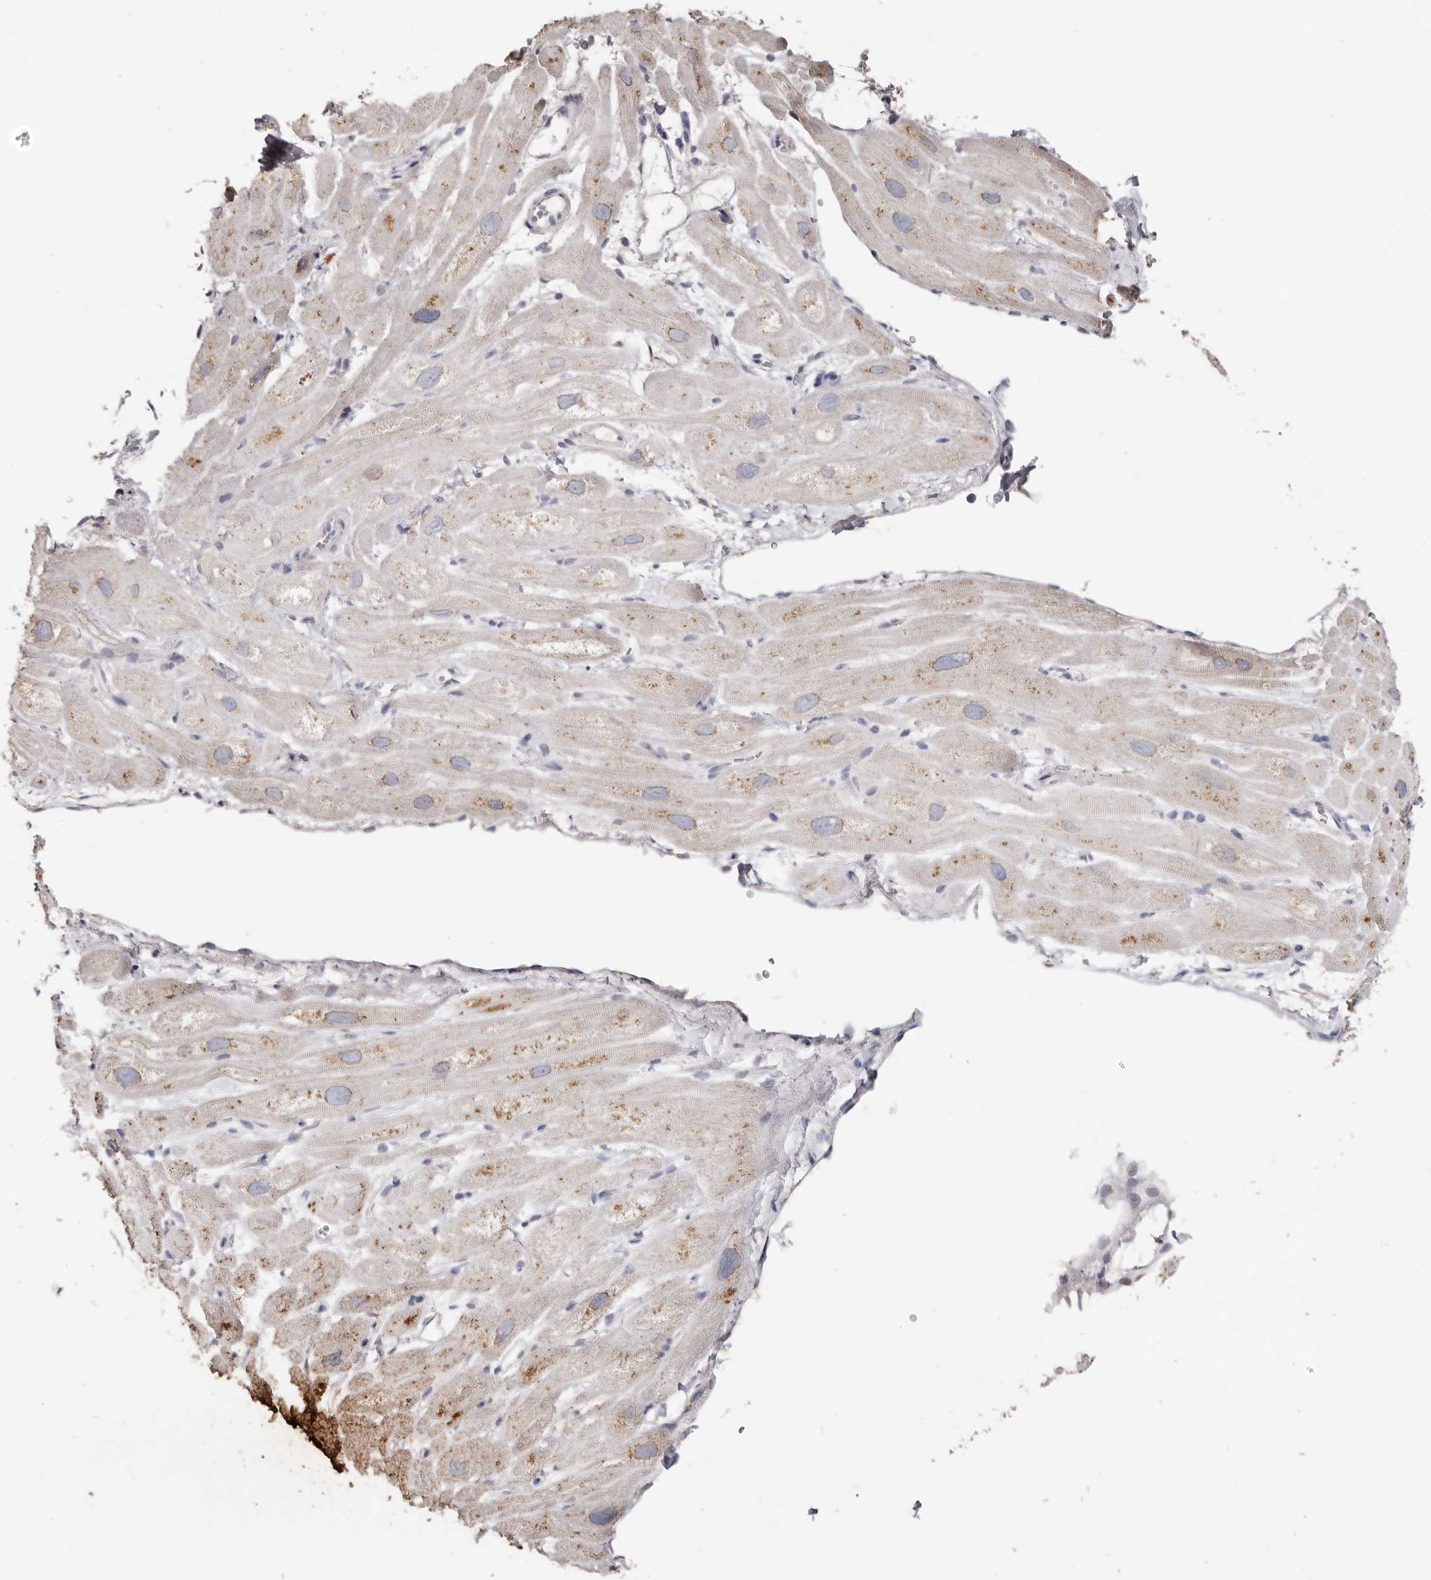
{"staining": {"intensity": "moderate", "quantity": ">75%", "location": "cytoplasmic/membranous"}, "tissue": "heart muscle", "cell_type": "Cardiomyocytes", "image_type": "normal", "snomed": [{"axis": "morphology", "description": "Normal tissue, NOS"}, {"axis": "topography", "description": "Heart"}], "caption": "Immunohistochemistry (IHC) photomicrograph of benign heart muscle stained for a protein (brown), which displays medium levels of moderate cytoplasmic/membranous expression in approximately >75% of cardiomyocytes.", "gene": "LGALS7B", "patient": {"sex": "male", "age": 49}}